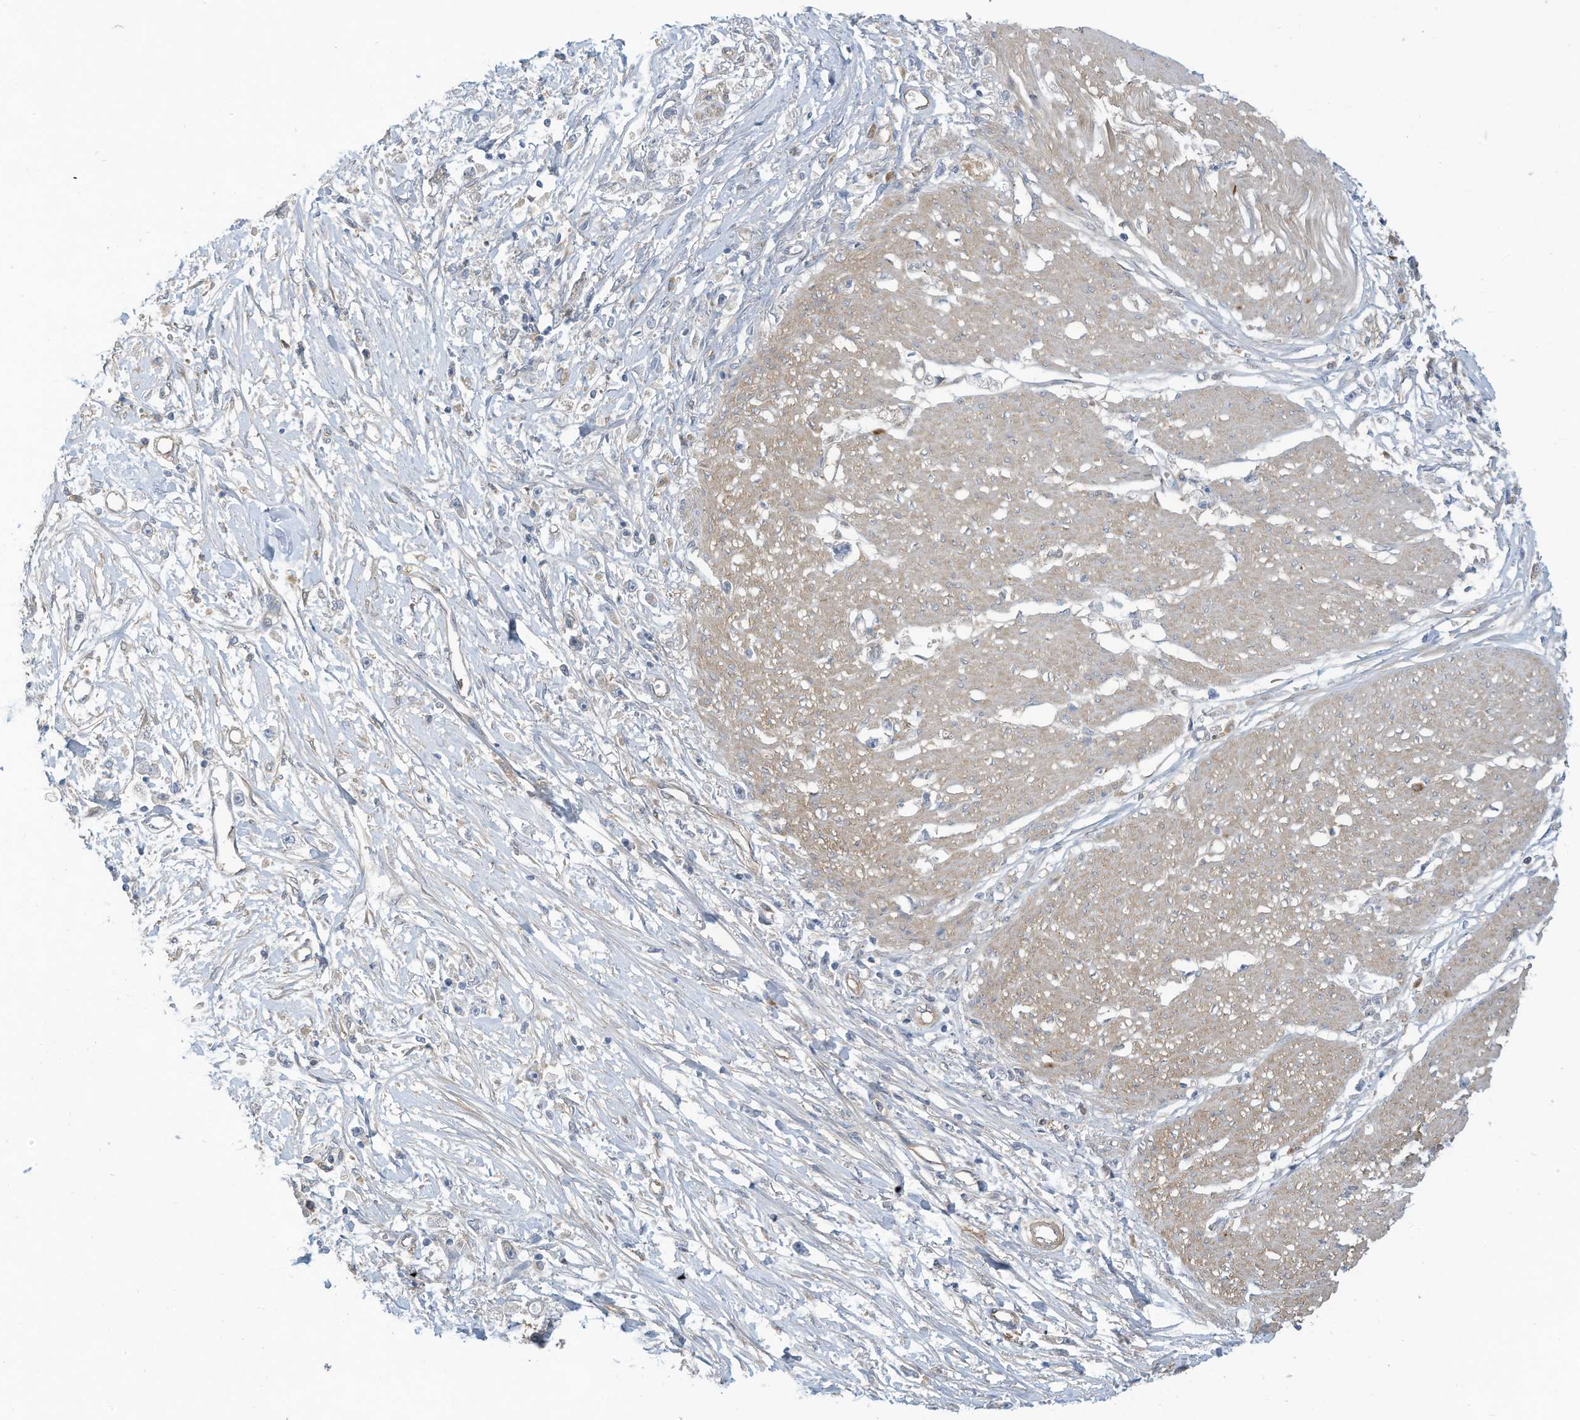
{"staining": {"intensity": "negative", "quantity": "none", "location": "none"}, "tissue": "stomach cancer", "cell_type": "Tumor cells", "image_type": "cancer", "snomed": [{"axis": "morphology", "description": "Adenocarcinoma, NOS"}, {"axis": "topography", "description": "Stomach"}], "caption": "The photomicrograph reveals no significant positivity in tumor cells of stomach cancer.", "gene": "ADI1", "patient": {"sex": "female", "age": 59}}